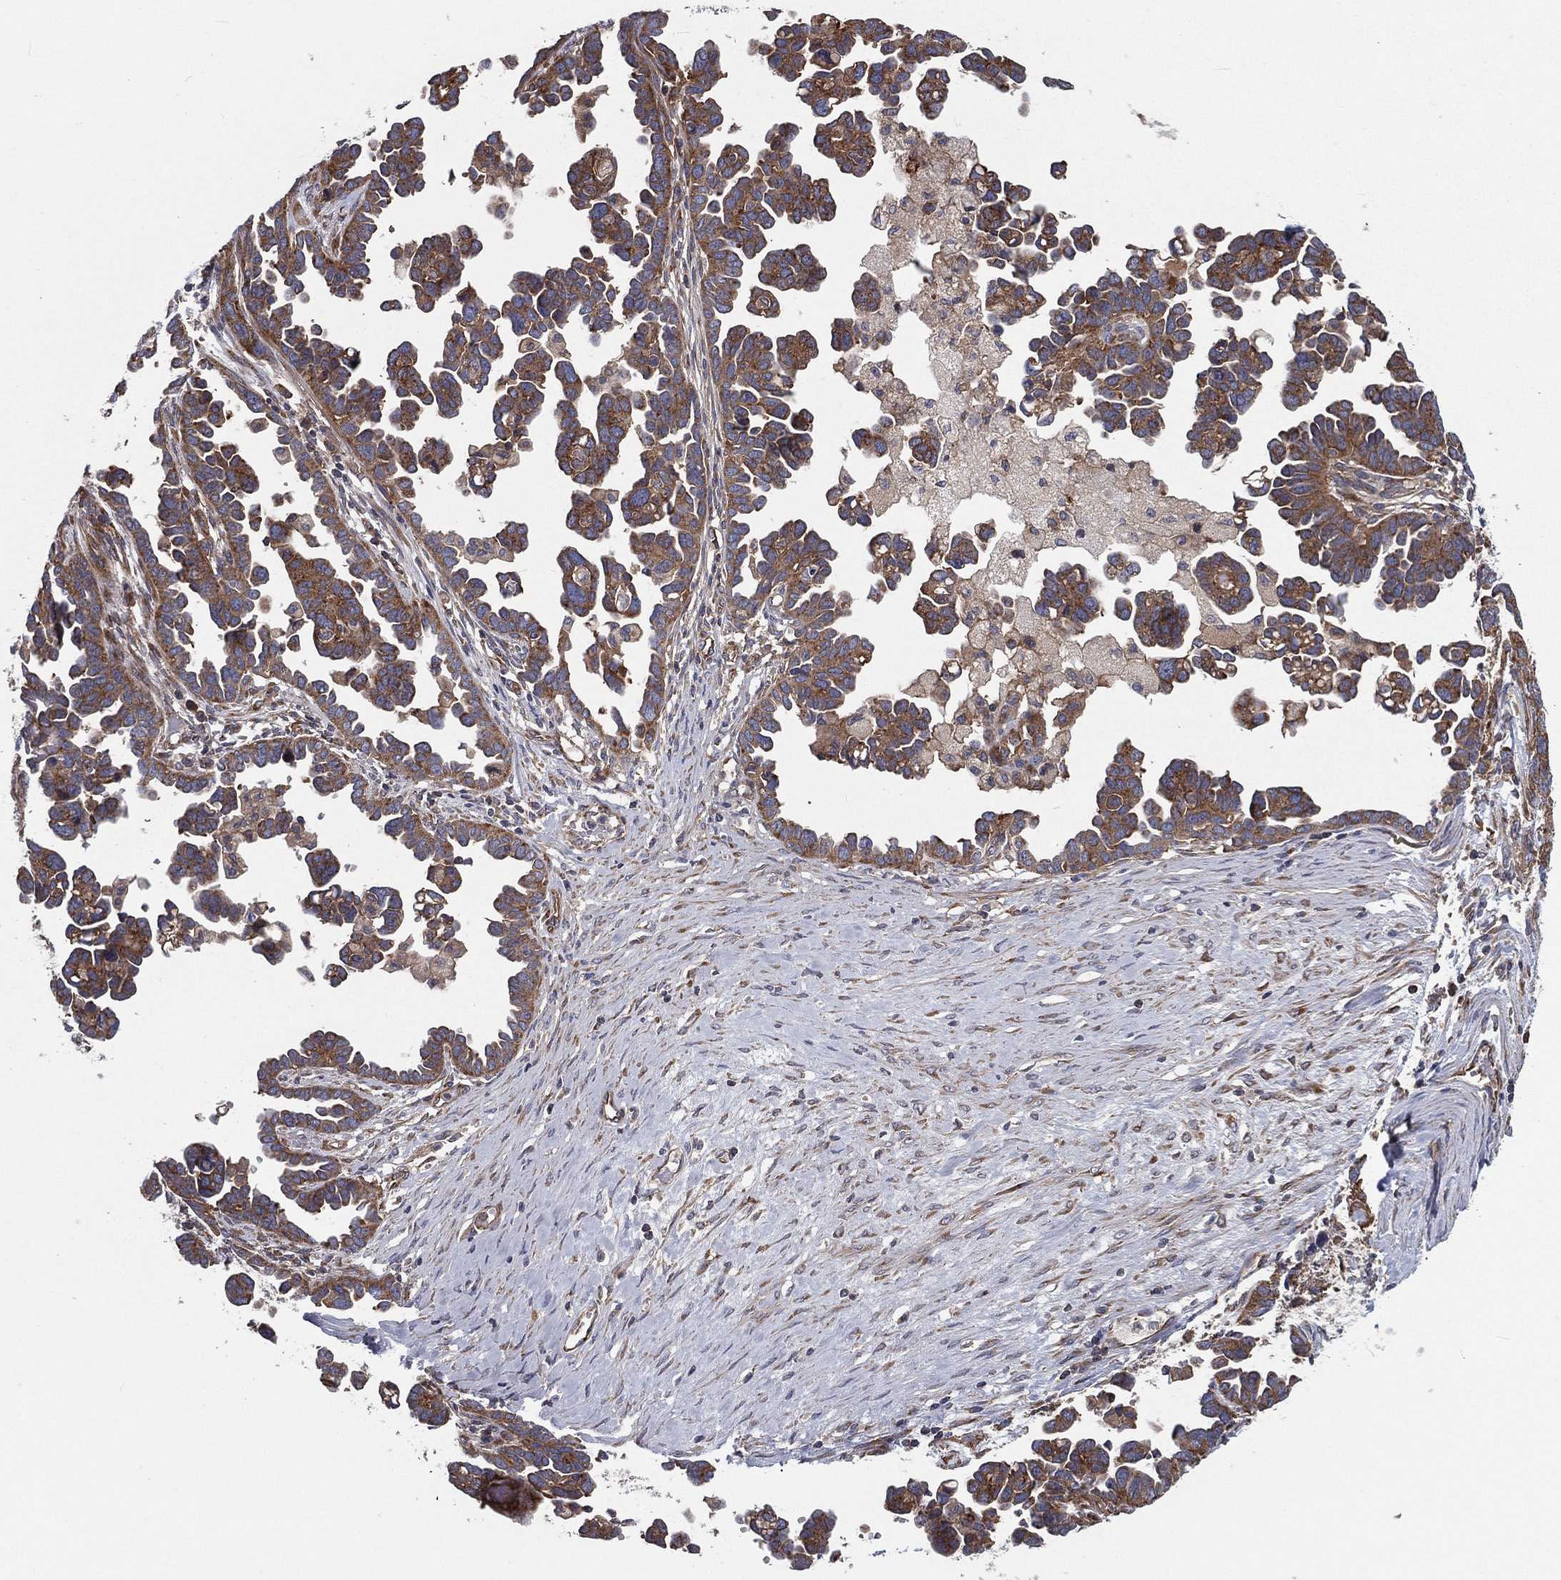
{"staining": {"intensity": "moderate", "quantity": ">75%", "location": "cytoplasmic/membranous"}, "tissue": "ovarian cancer", "cell_type": "Tumor cells", "image_type": "cancer", "snomed": [{"axis": "morphology", "description": "Cystadenocarcinoma, serous, NOS"}, {"axis": "topography", "description": "Ovary"}], "caption": "Serous cystadenocarcinoma (ovarian) stained with DAB (3,3'-diaminobenzidine) IHC demonstrates medium levels of moderate cytoplasmic/membranous positivity in about >75% of tumor cells. Immunohistochemistry (ihc) stains the protein of interest in brown and the nuclei are stained blue.", "gene": "EIF2B5", "patient": {"sex": "female", "age": 54}}